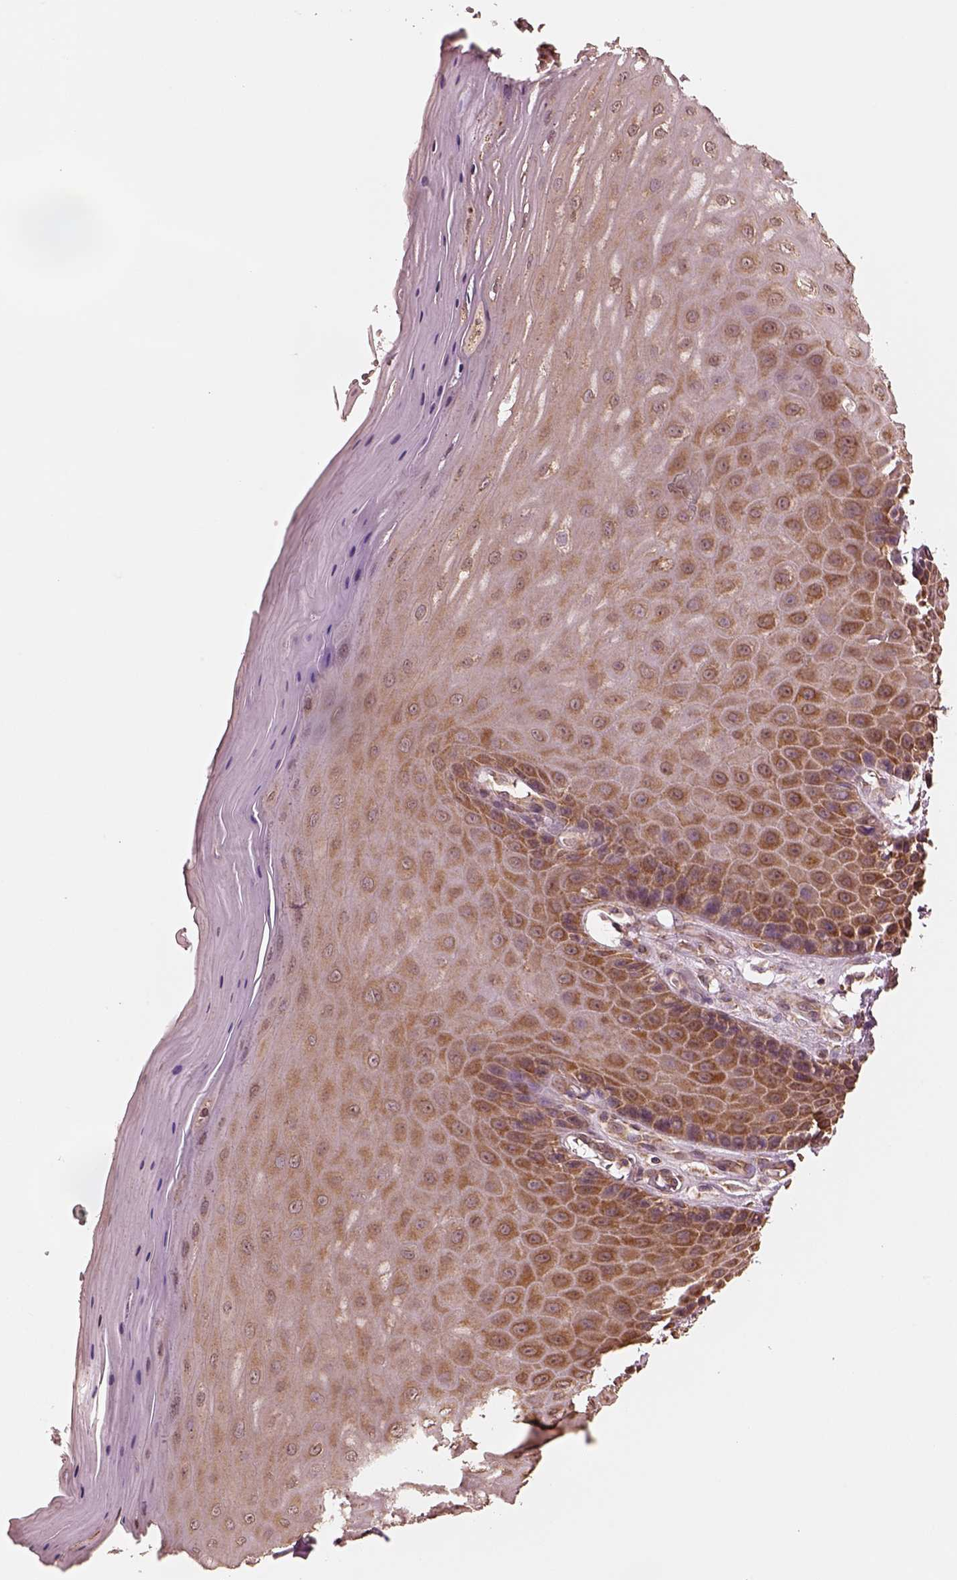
{"staining": {"intensity": "moderate", "quantity": ">75%", "location": "cytoplasmic/membranous"}, "tissue": "vagina", "cell_type": "Squamous epithelial cells", "image_type": "normal", "snomed": [{"axis": "morphology", "description": "Normal tissue, NOS"}, {"axis": "topography", "description": "Vagina"}], "caption": "IHC (DAB (3,3'-diaminobenzidine)) staining of normal human vagina shows moderate cytoplasmic/membranous protein staining in about >75% of squamous epithelial cells.", "gene": "RPS5", "patient": {"sex": "female", "age": 83}}